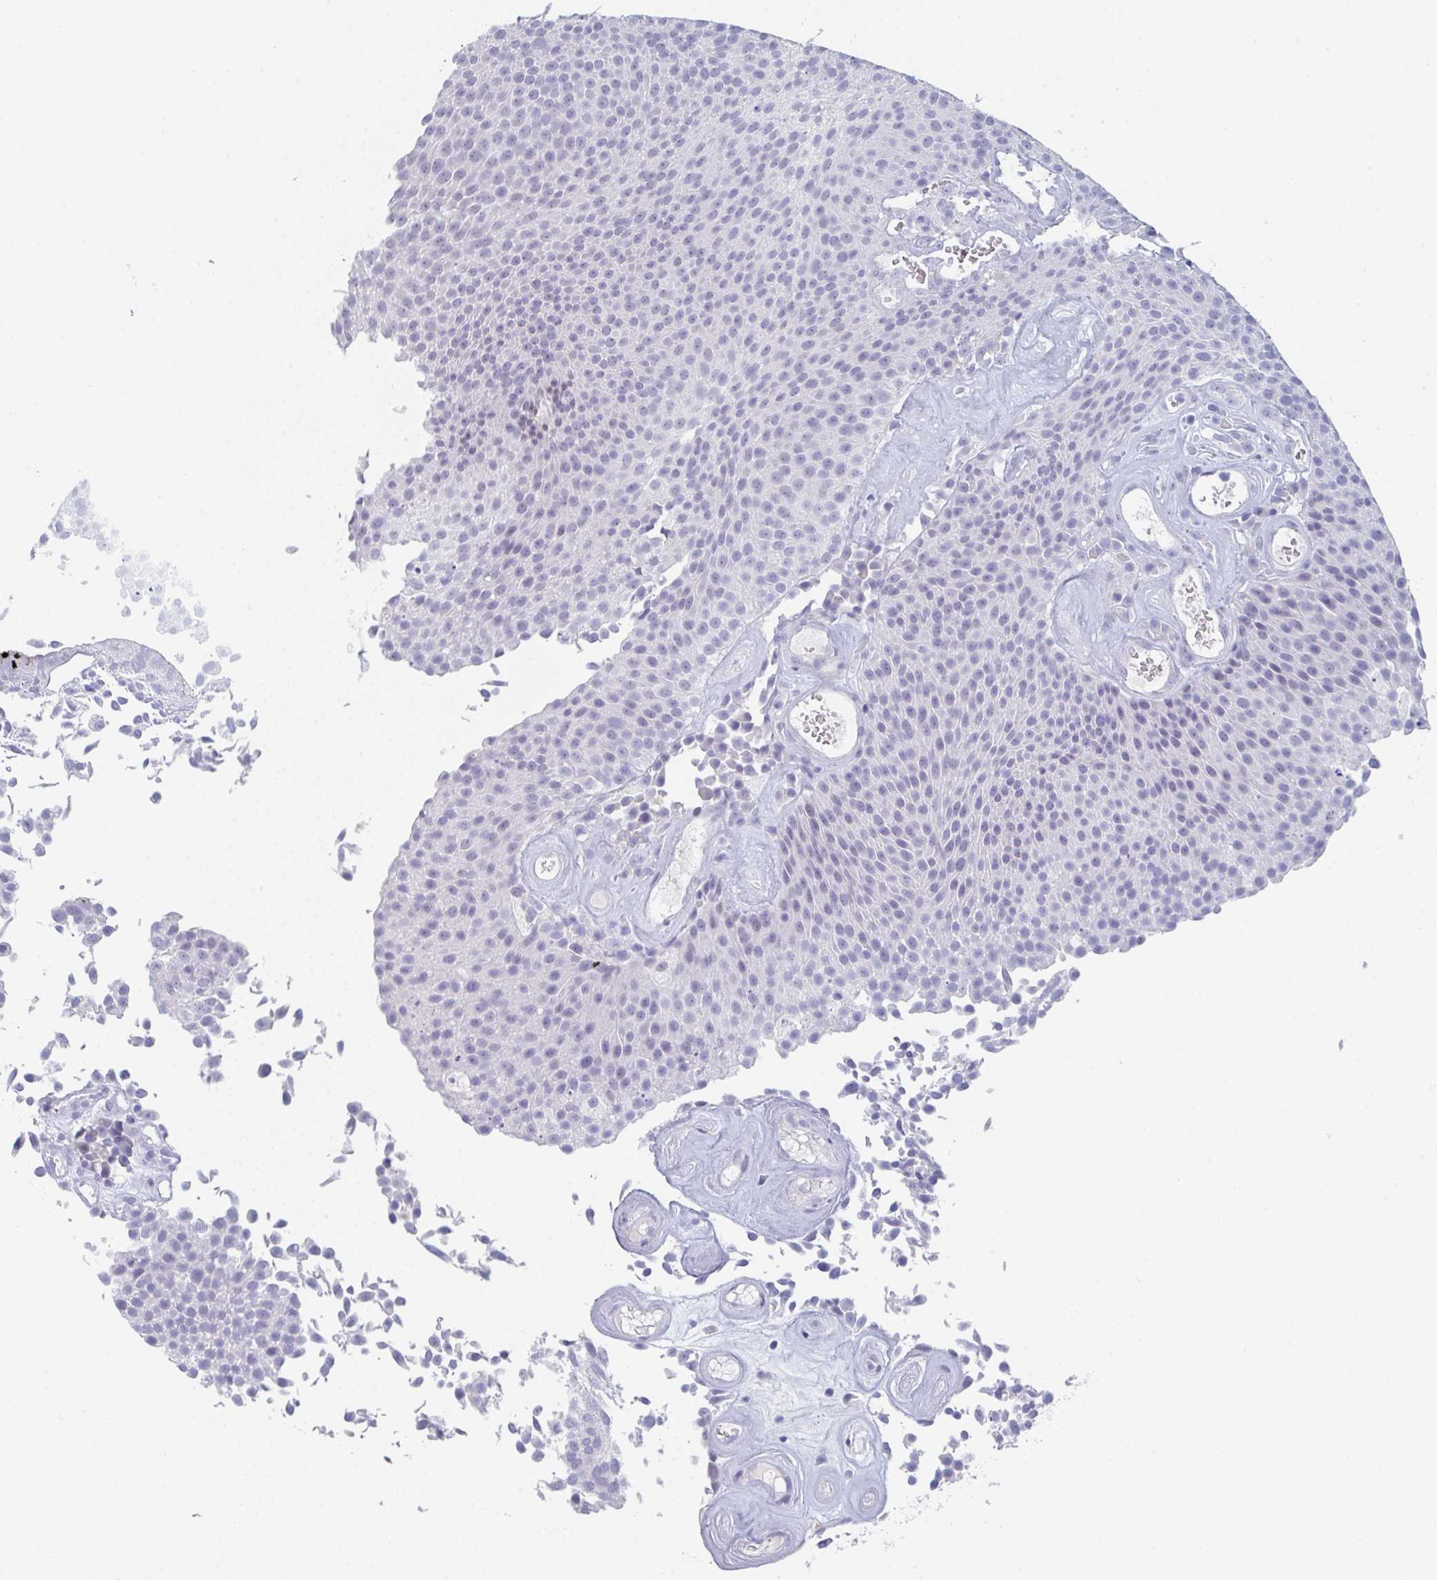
{"staining": {"intensity": "negative", "quantity": "none", "location": "none"}, "tissue": "urothelial cancer", "cell_type": "Tumor cells", "image_type": "cancer", "snomed": [{"axis": "morphology", "description": "Urothelial carcinoma, Low grade"}, {"axis": "topography", "description": "Urinary bladder"}], "caption": "A high-resolution photomicrograph shows immunohistochemistry staining of urothelial cancer, which displays no significant staining in tumor cells. The staining is performed using DAB (3,3'-diaminobenzidine) brown chromogen with nuclei counter-stained in using hematoxylin.", "gene": "RUBCN", "patient": {"sex": "female", "age": 79}}